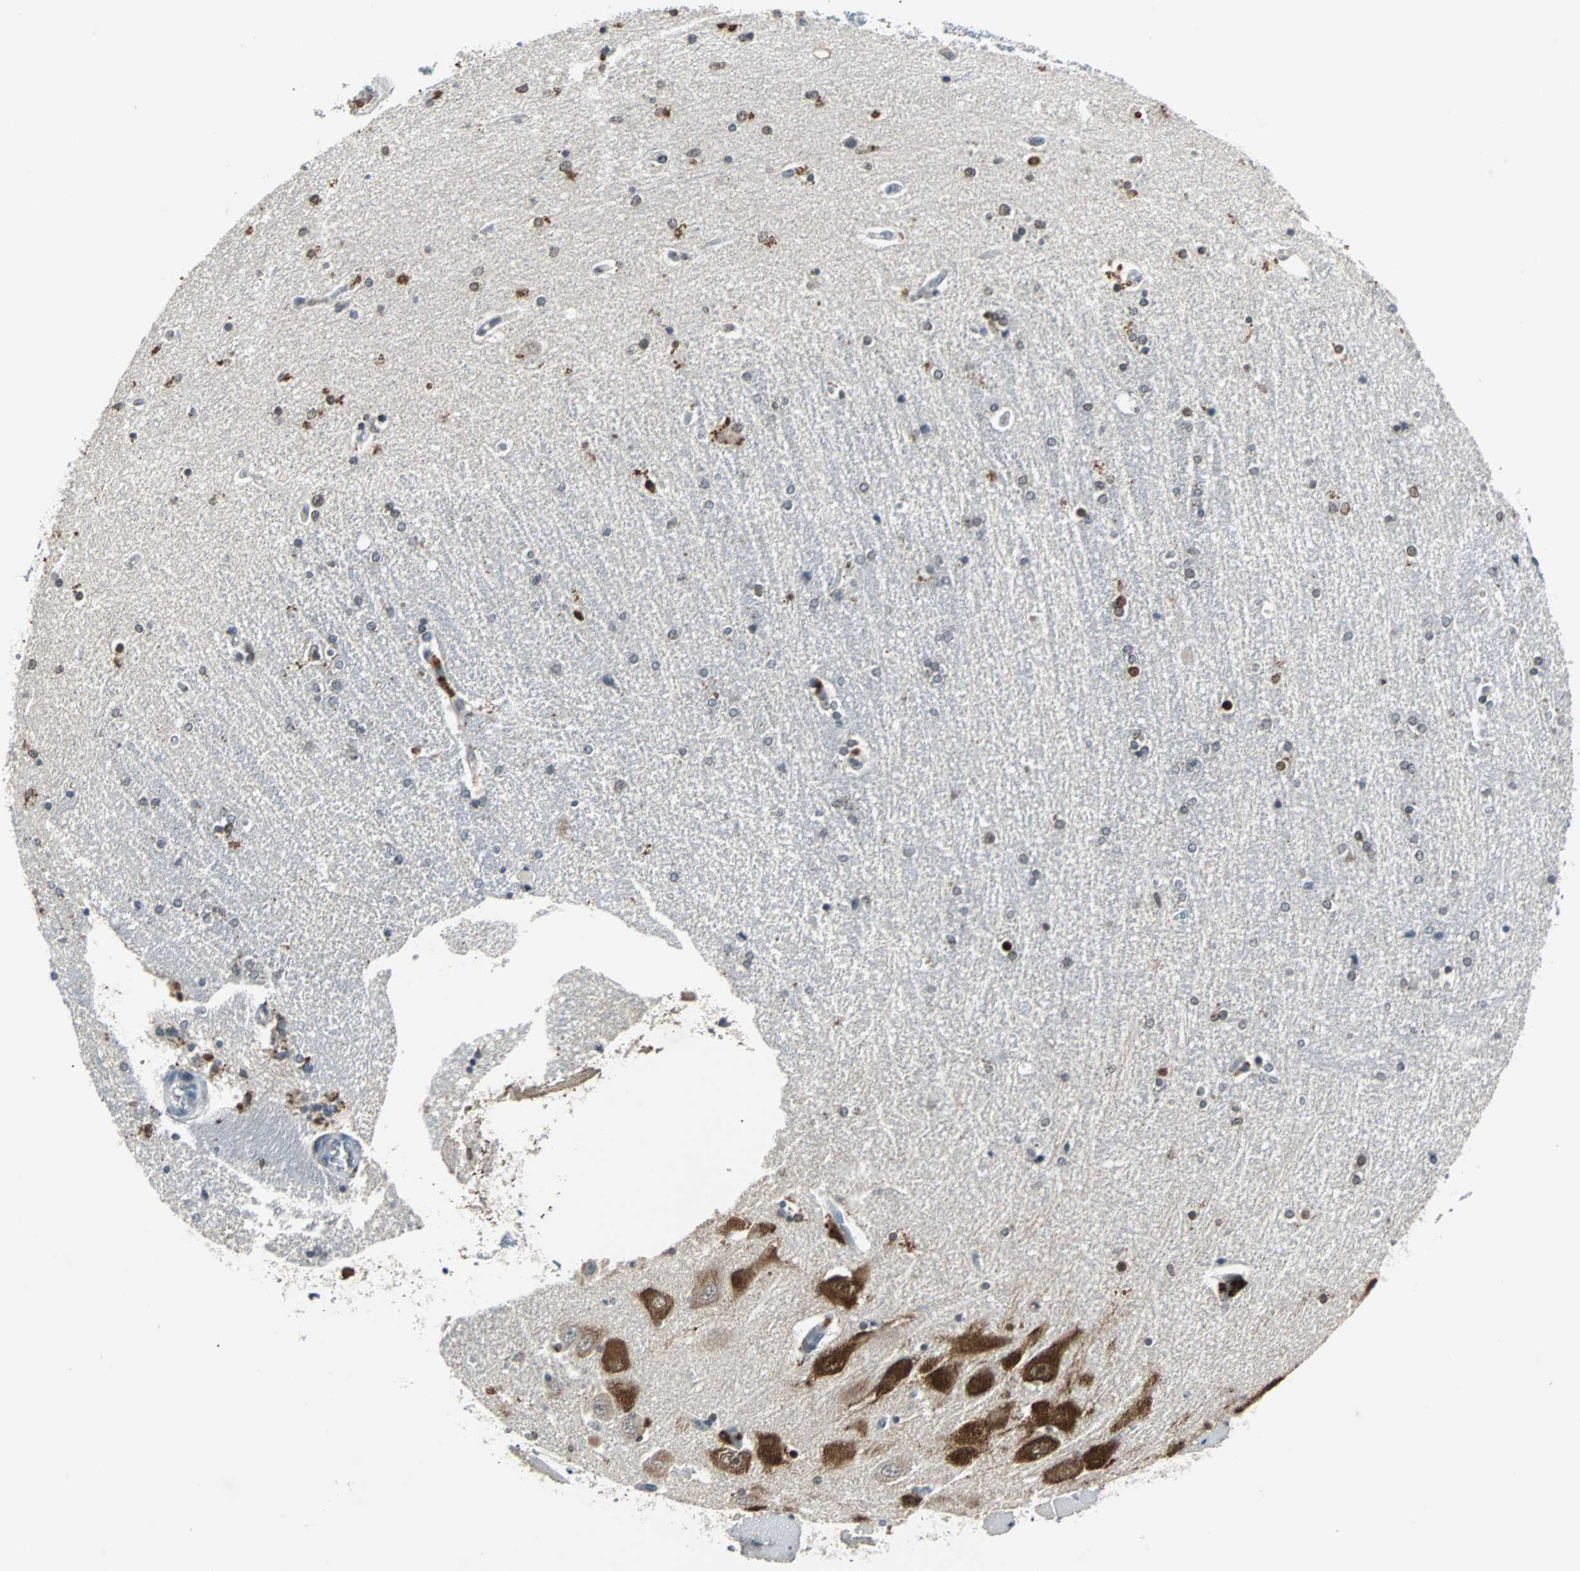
{"staining": {"intensity": "moderate", "quantity": ">75%", "location": "nuclear"}, "tissue": "hippocampus", "cell_type": "Glial cells", "image_type": "normal", "snomed": [{"axis": "morphology", "description": "Normal tissue, NOS"}, {"axis": "topography", "description": "Hippocampus"}], "caption": "Brown immunohistochemical staining in unremarkable hippocampus exhibits moderate nuclear expression in about >75% of glial cells. (Brightfield microscopy of DAB IHC at high magnification).", "gene": "HLX", "patient": {"sex": "female", "age": 54}}